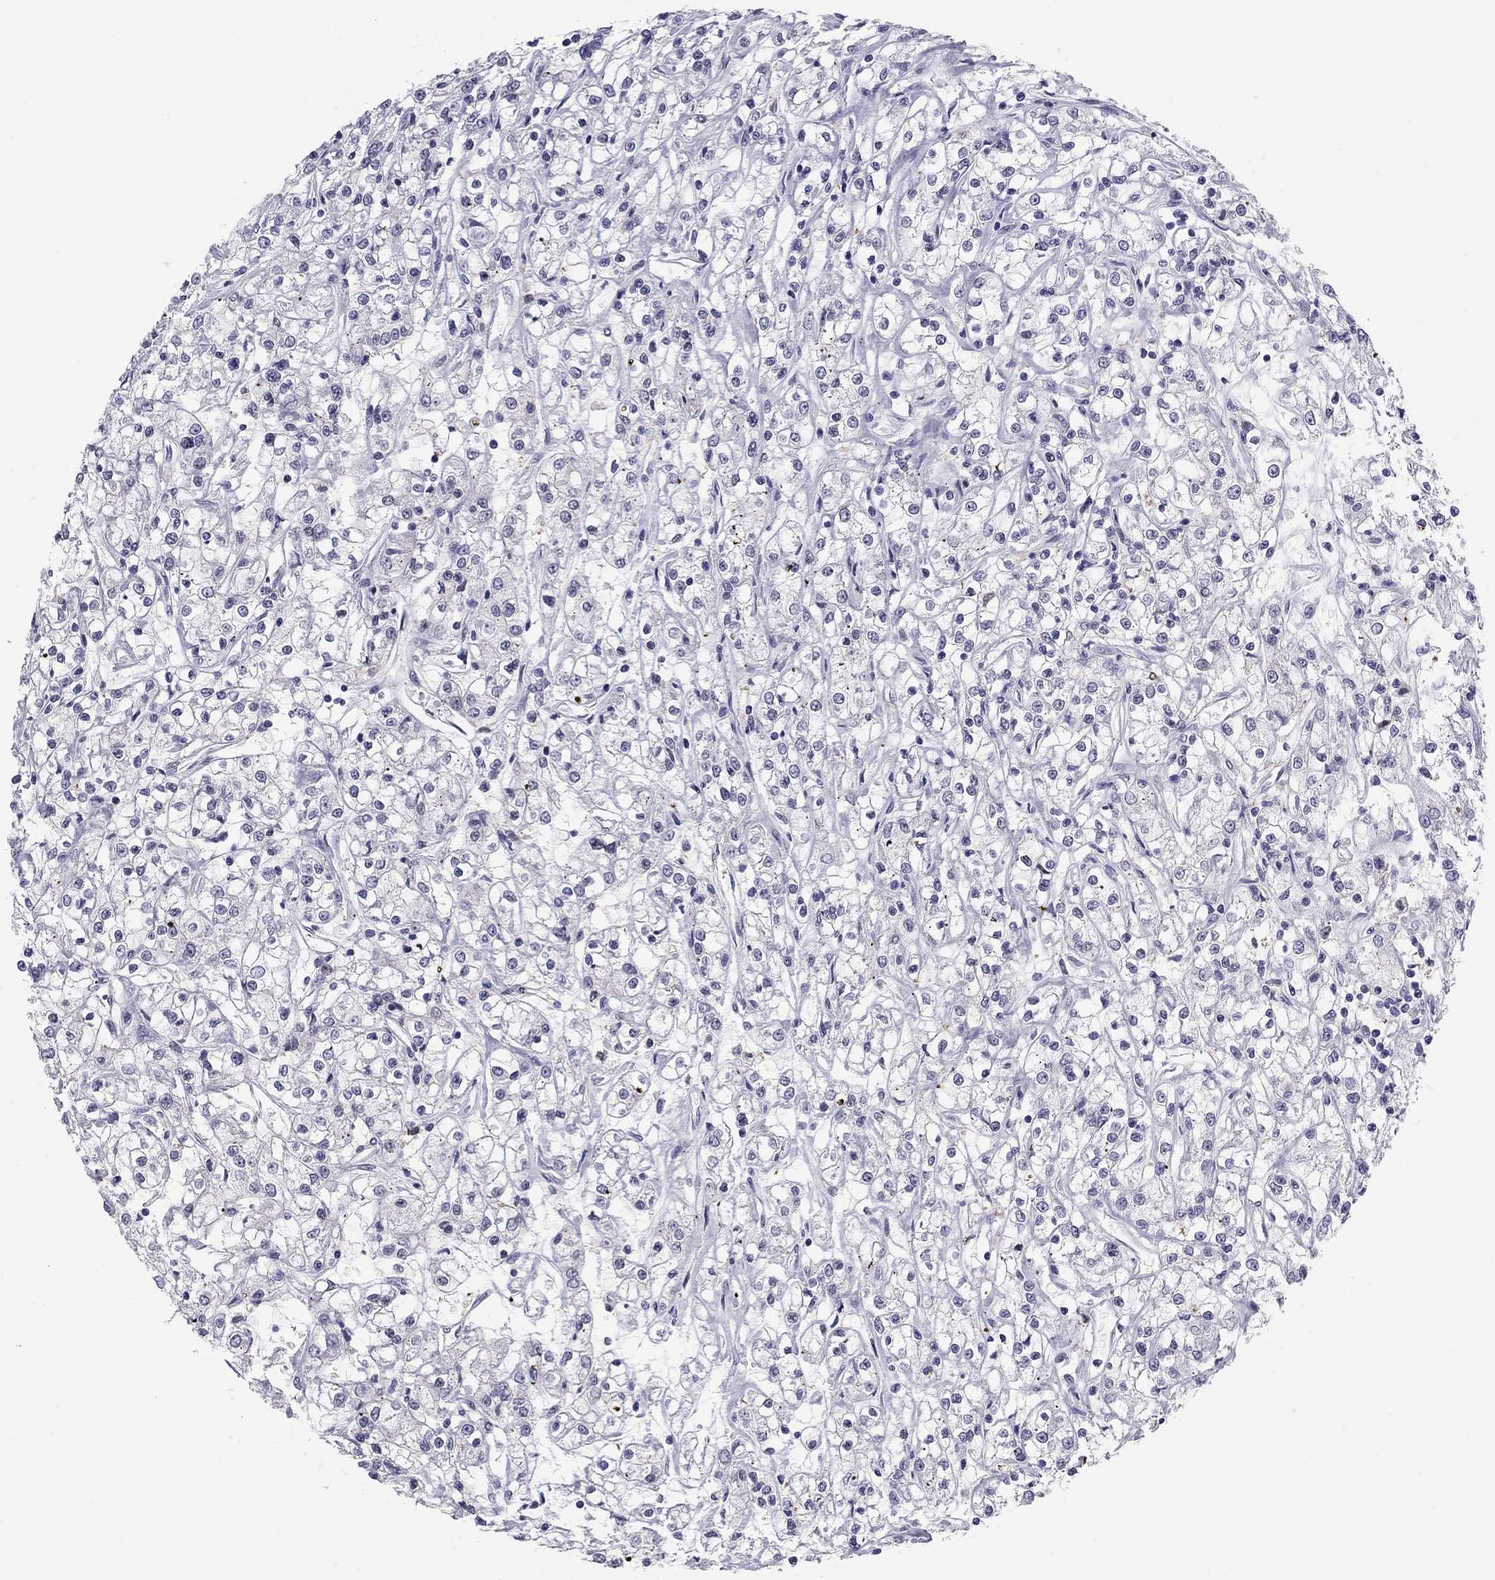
{"staining": {"intensity": "negative", "quantity": "none", "location": "none"}, "tissue": "renal cancer", "cell_type": "Tumor cells", "image_type": "cancer", "snomed": [{"axis": "morphology", "description": "Adenocarcinoma, NOS"}, {"axis": "topography", "description": "Kidney"}], "caption": "Immunohistochemistry of human adenocarcinoma (renal) displays no positivity in tumor cells.", "gene": "DOT1L", "patient": {"sex": "female", "age": 59}}